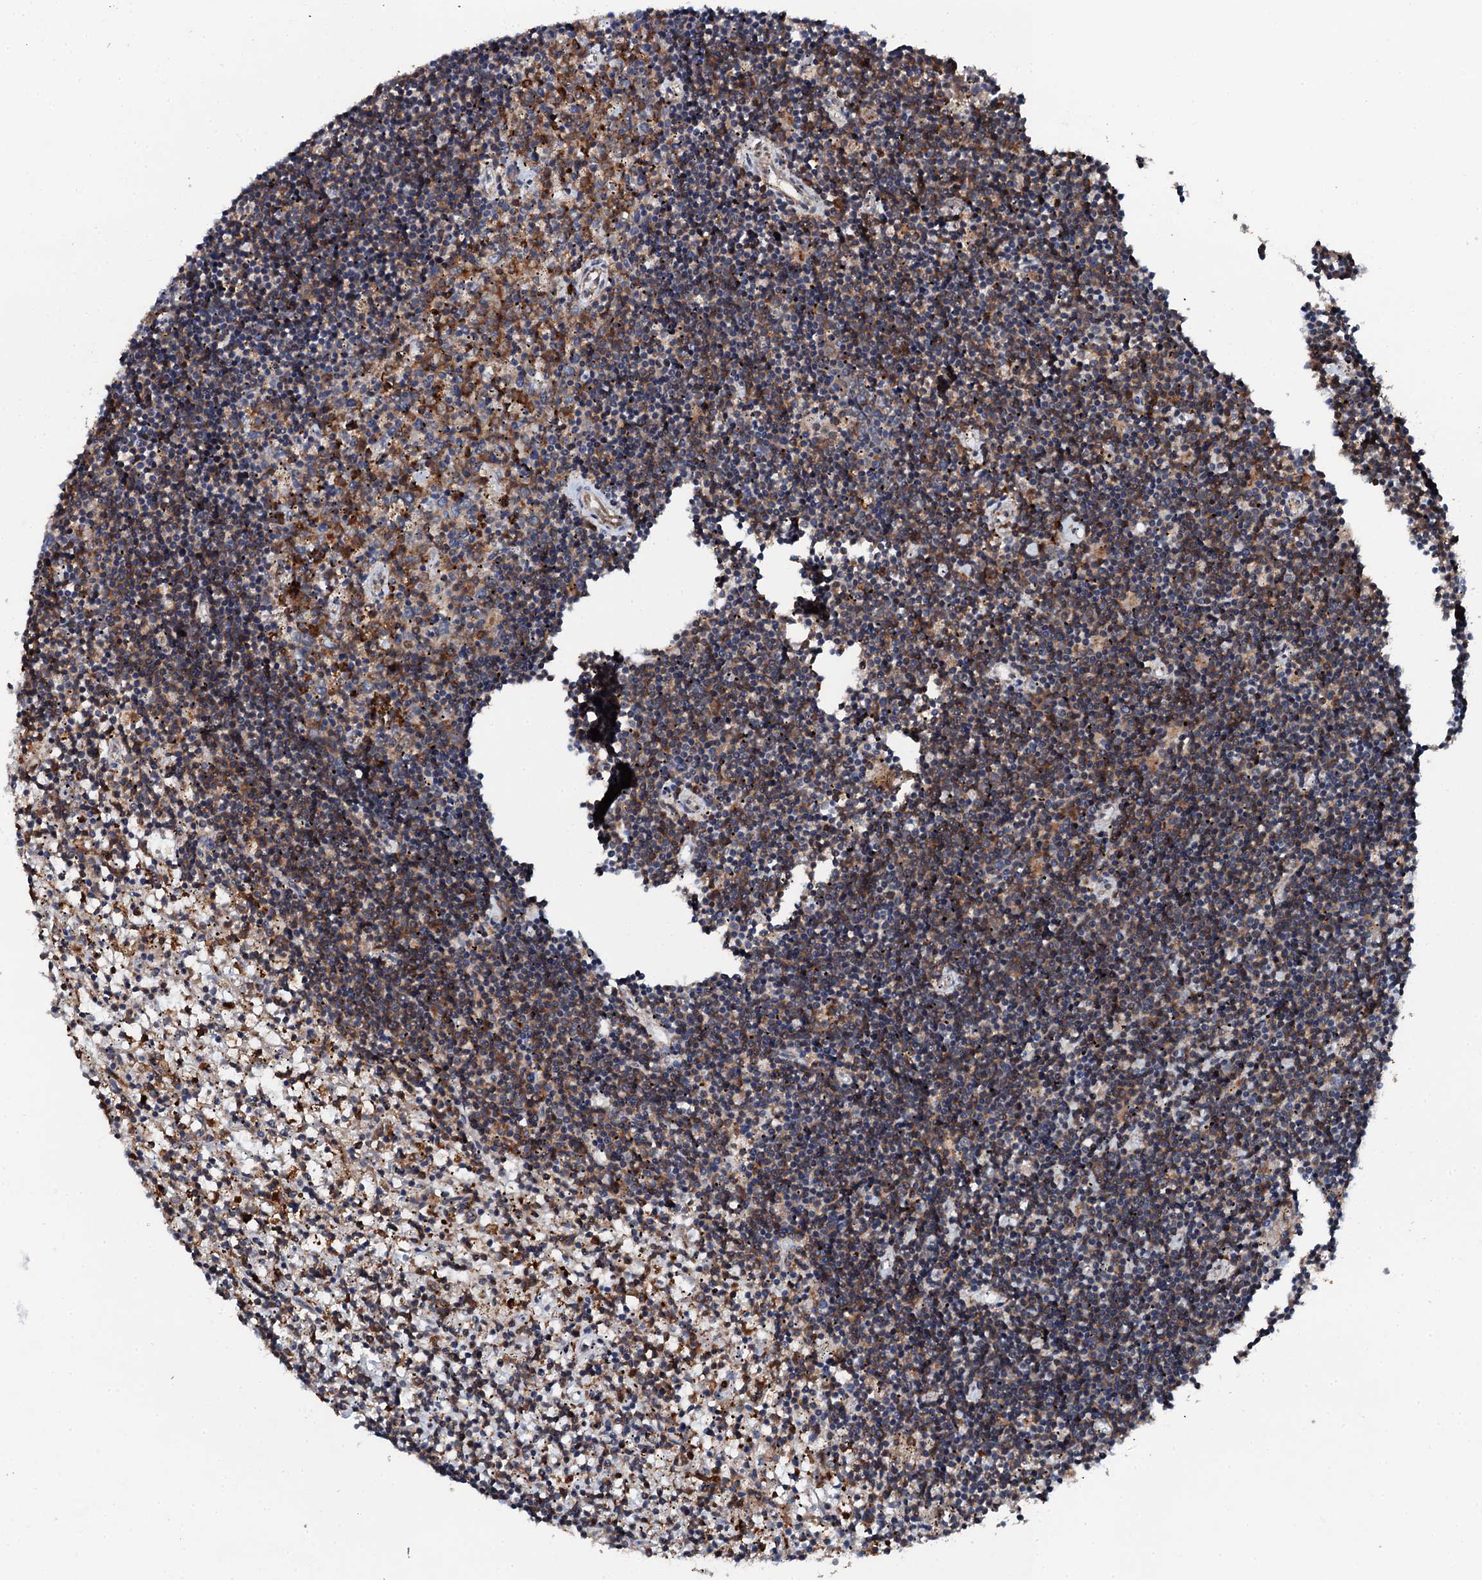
{"staining": {"intensity": "moderate", "quantity": "<25%", "location": "cytoplasmic/membranous"}, "tissue": "lymphoma", "cell_type": "Tumor cells", "image_type": "cancer", "snomed": [{"axis": "morphology", "description": "Malignant lymphoma, non-Hodgkin's type, Low grade"}, {"axis": "topography", "description": "Spleen"}], "caption": "Immunohistochemistry of lymphoma shows low levels of moderate cytoplasmic/membranous positivity in about <25% of tumor cells.", "gene": "EDC4", "patient": {"sex": "male", "age": 76}}